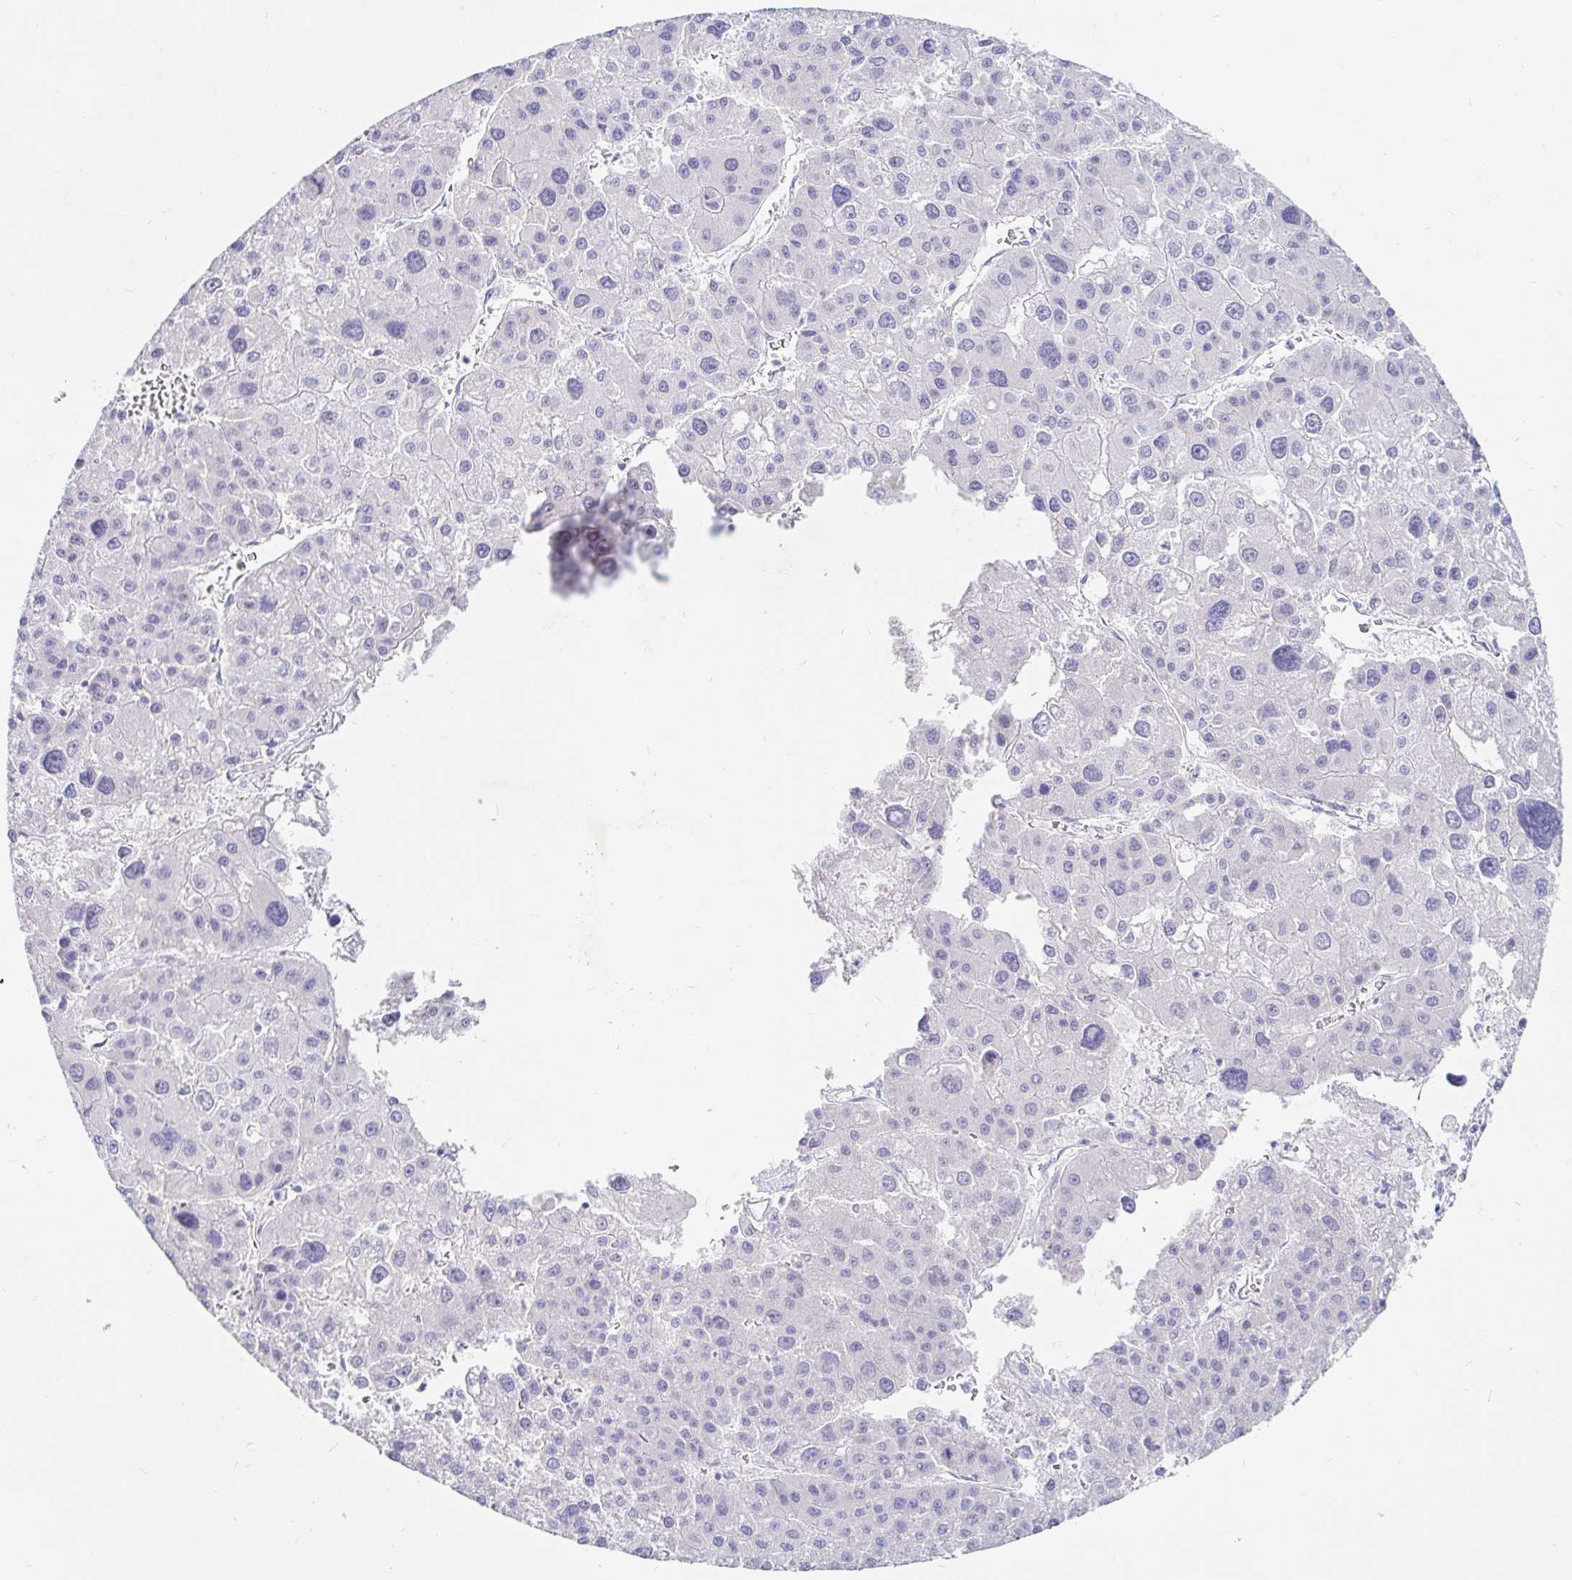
{"staining": {"intensity": "negative", "quantity": "none", "location": "none"}, "tissue": "liver cancer", "cell_type": "Tumor cells", "image_type": "cancer", "snomed": [{"axis": "morphology", "description": "Carcinoma, Hepatocellular, NOS"}, {"axis": "topography", "description": "Liver"}], "caption": "There is no significant expression in tumor cells of liver hepatocellular carcinoma.", "gene": "NR2E1", "patient": {"sex": "male", "age": 73}}